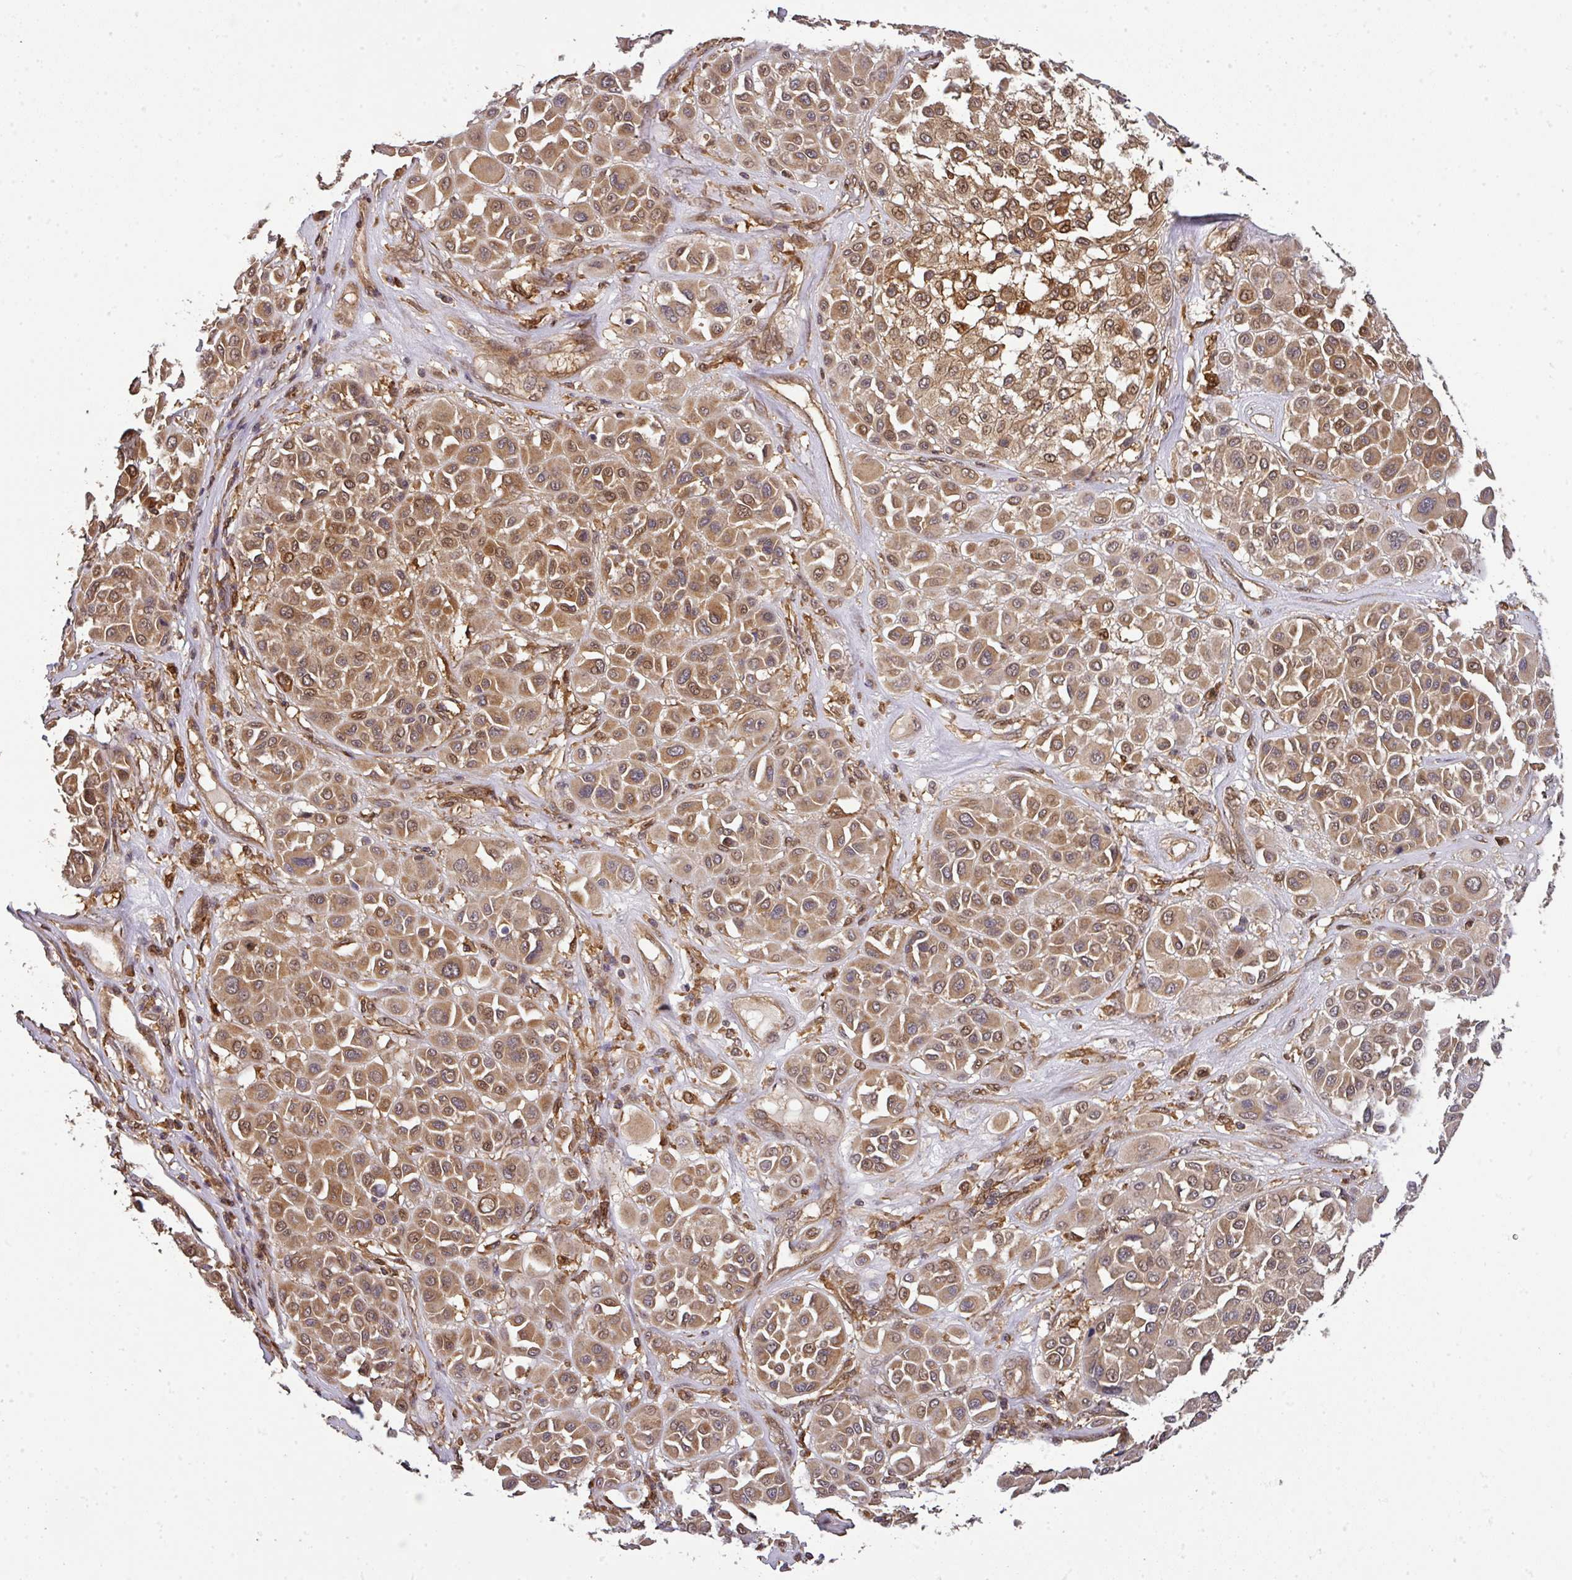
{"staining": {"intensity": "moderate", "quantity": ">75%", "location": "cytoplasmic/membranous,nuclear"}, "tissue": "melanoma", "cell_type": "Tumor cells", "image_type": "cancer", "snomed": [{"axis": "morphology", "description": "Malignant melanoma, Metastatic site"}, {"axis": "topography", "description": "Soft tissue"}], "caption": "DAB (3,3'-diaminobenzidine) immunohistochemical staining of human melanoma exhibits moderate cytoplasmic/membranous and nuclear protein positivity in about >75% of tumor cells. The staining was performed using DAB to visualize the protein expression in brown, while the nuclei were stained in blue with hematoxylin (Magnification: 20x).", "gene": "ARPIN", "patient": {"sex": "male", "age": 41}}